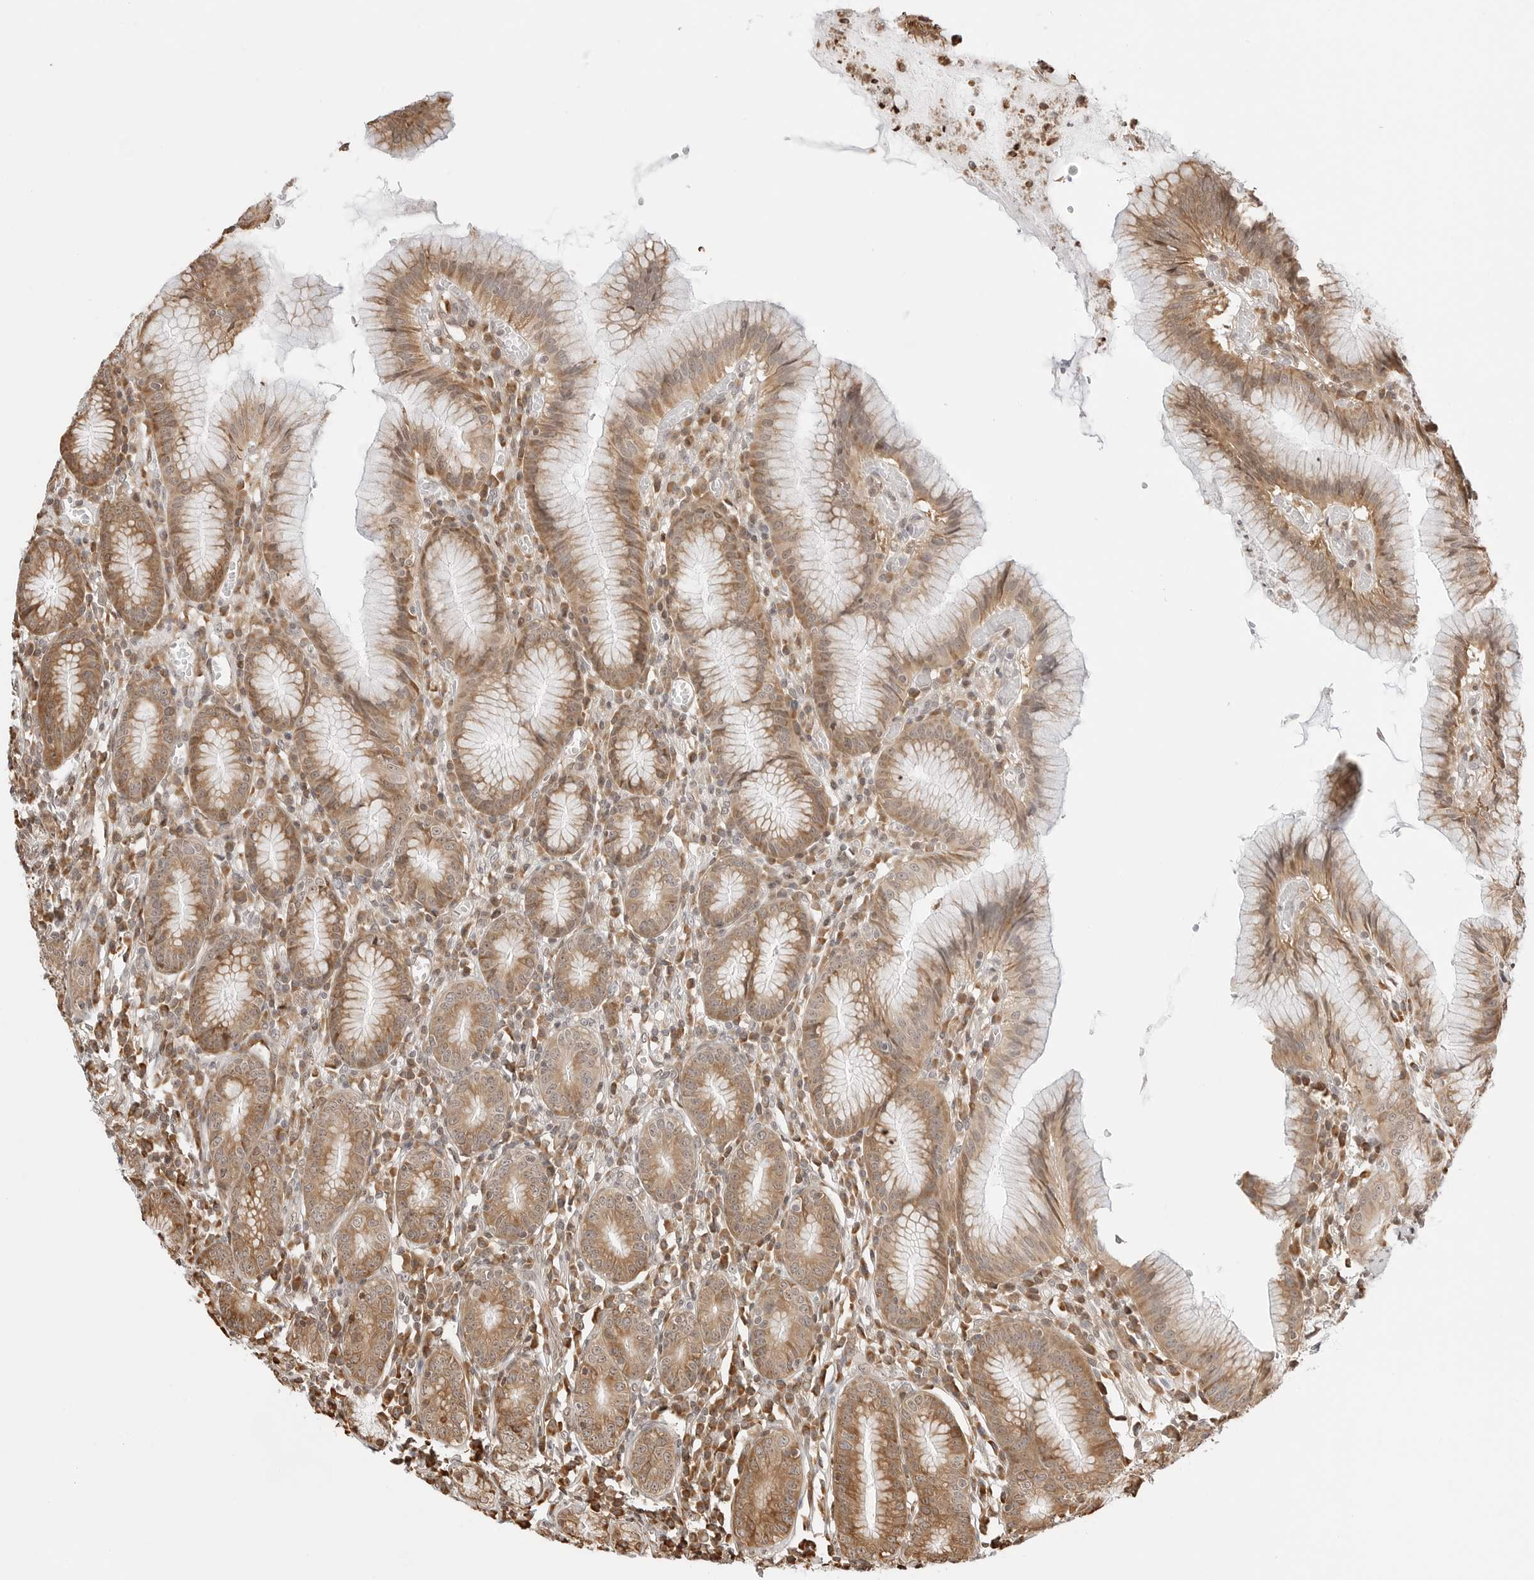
{"staining": {"intensity": "moderate", "quantity": "25%-75%", "location": "cytoplasmic/membranous,nuclear"}, "tissue": "stomach", "cell_type": "Glandular cells", "image_type": "normal", "snomed": [{"axis": "morphology", "description": "Normal tissue, NOS"}, {"axis": "topography", "description": "Stomach"}], "caption": "The image displays staining of normal stomach, revealing moderate cytoplasmic/membranous,nuclear protein expression (brown color) within glandular cells.", "gene": "FKBP14", "patient": {"sex": "male", "age": 55}}